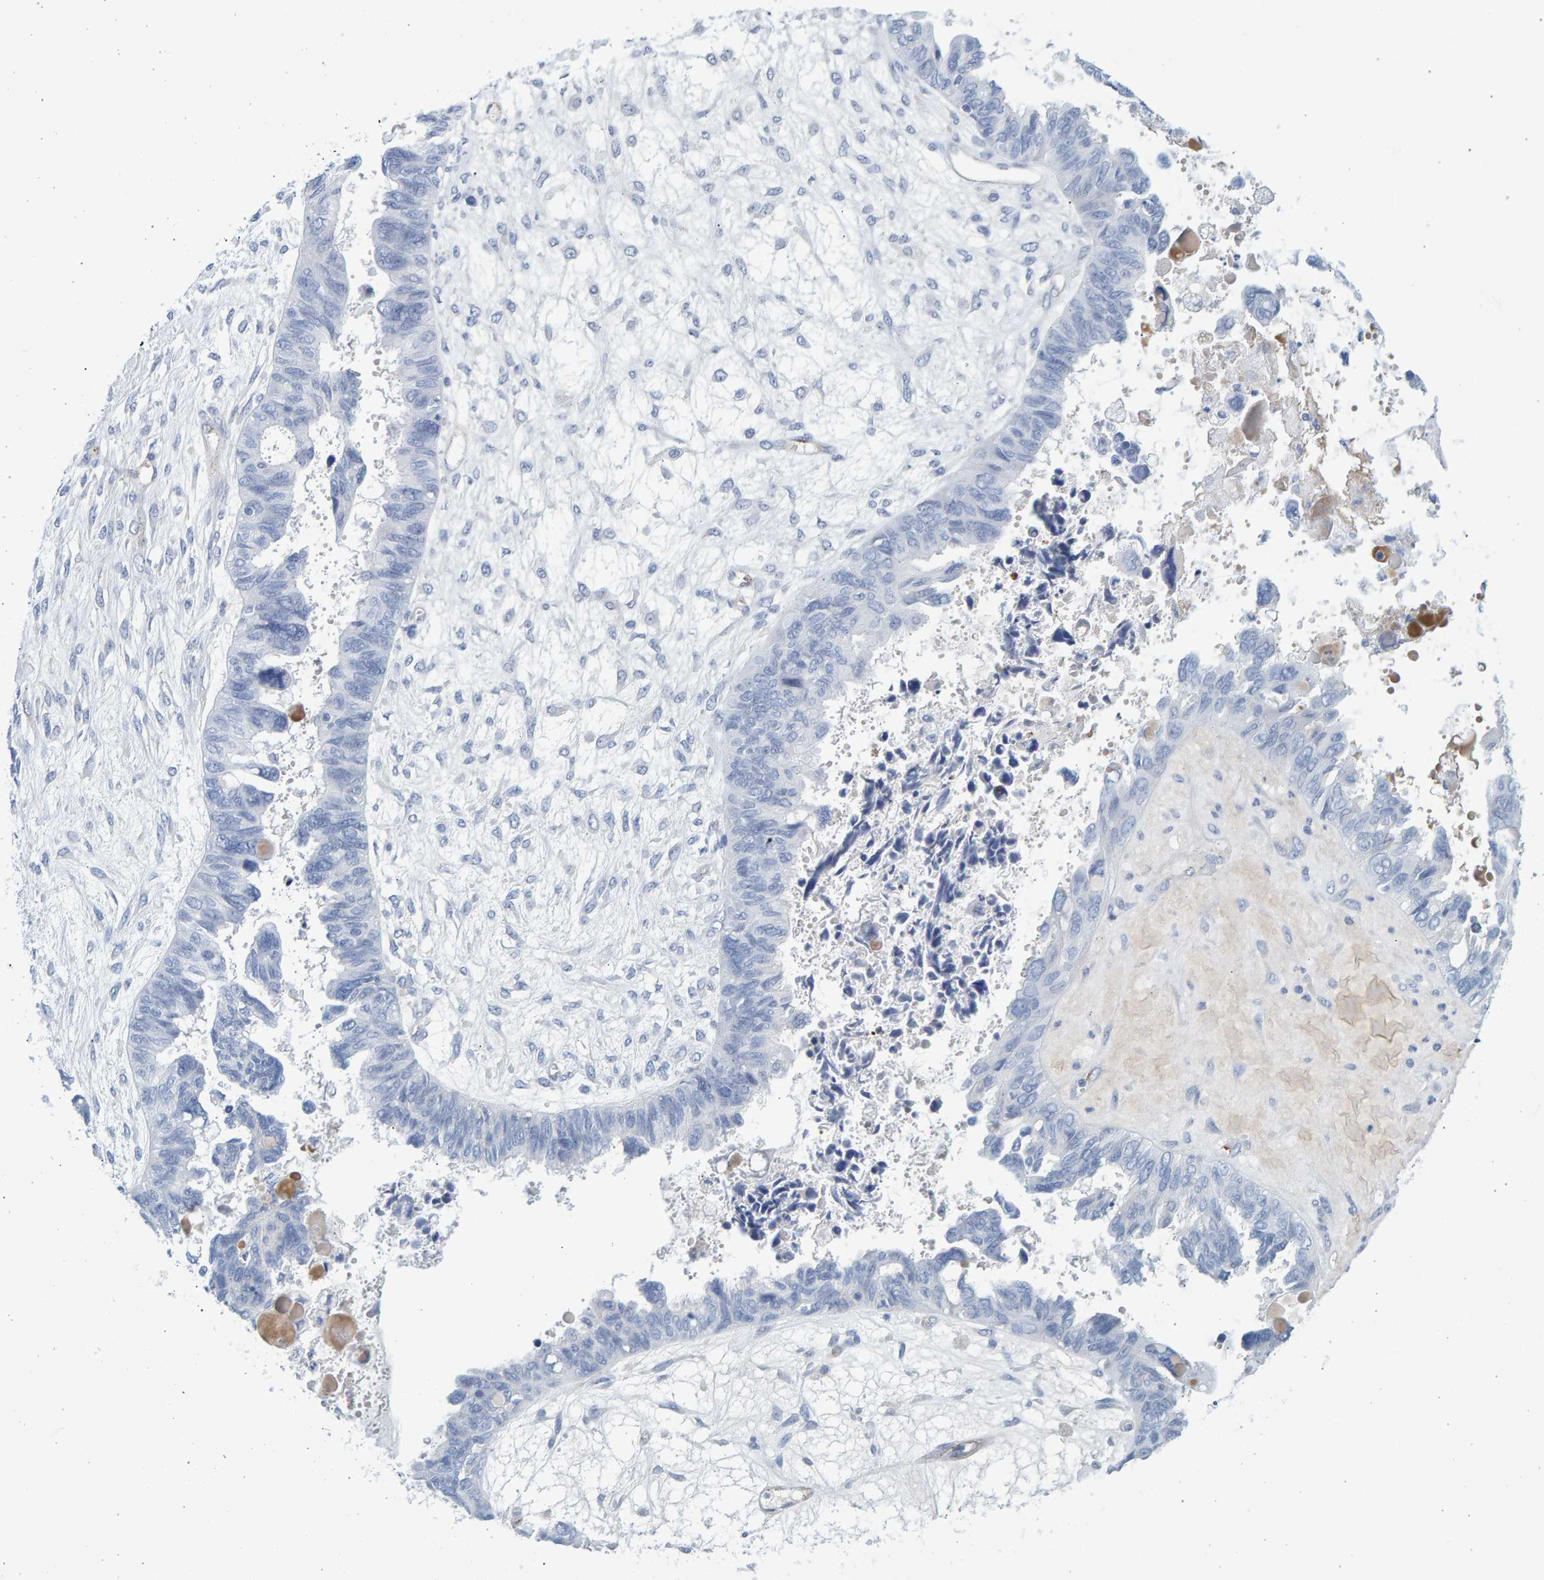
{"staining": {"intensity": "negative", "quantity": "none", "location": "none"}, "tissue": "ovarian cancer", "cell_type": "Tumor cells", "image_type": "cancer", "snomed": [{"axis": "morphology", "description": "Cystadenocarcinoma, serous, NOS"}, {"axis": "topography", "description": "Ovary"}], "caption": "The immunohistochemistry (IHC) image has no significant expression in tumor cells of serous cystadenocarcinoma (ovarian) tissue.", "gene": "SLC34A3", "patient": {"sex": "female", "age": 79}}